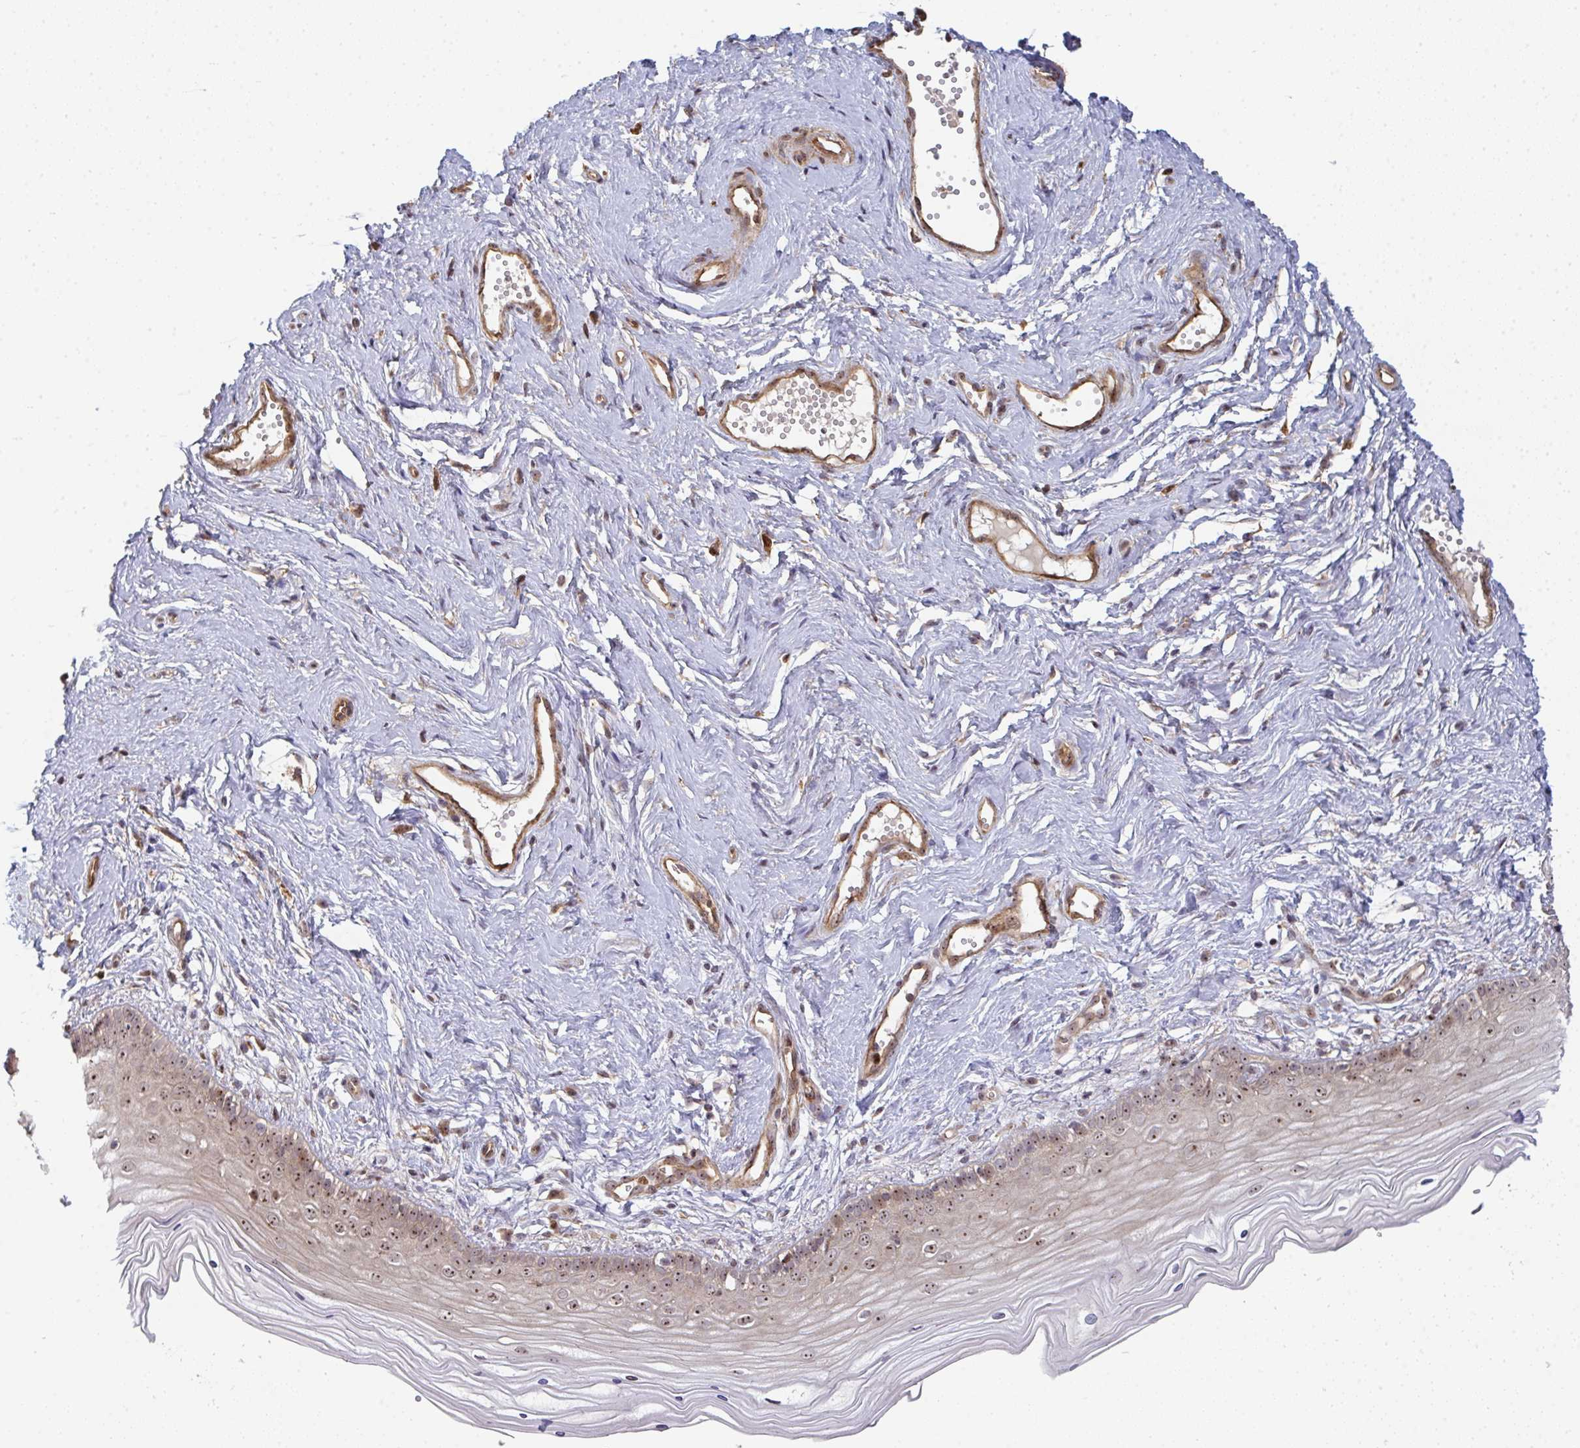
{"staining": {"intensity": "moderate", "quantity": "25%-75%", "location": "cytoplasmic/membranous,nuclear"}, "tissue": "vagina", "cell_type": "Squamous epithelial cells", "image_type": "normal", "snomed": [{"axis": "morphology", "description": "Normal tissue, NOS"}, {"axis": "topography", "description": "Vagina"}], "caption": "This photomicrograph shows immunohistochemistry (IHC) staining of unremarkable vagina, with medium moderate cytoplasmic/membranous,nuclear expression in about 25%-75% of squamous epithelial cells.", "gene": "SIMC1", "patient": {"sex": "female", "age": 38}}